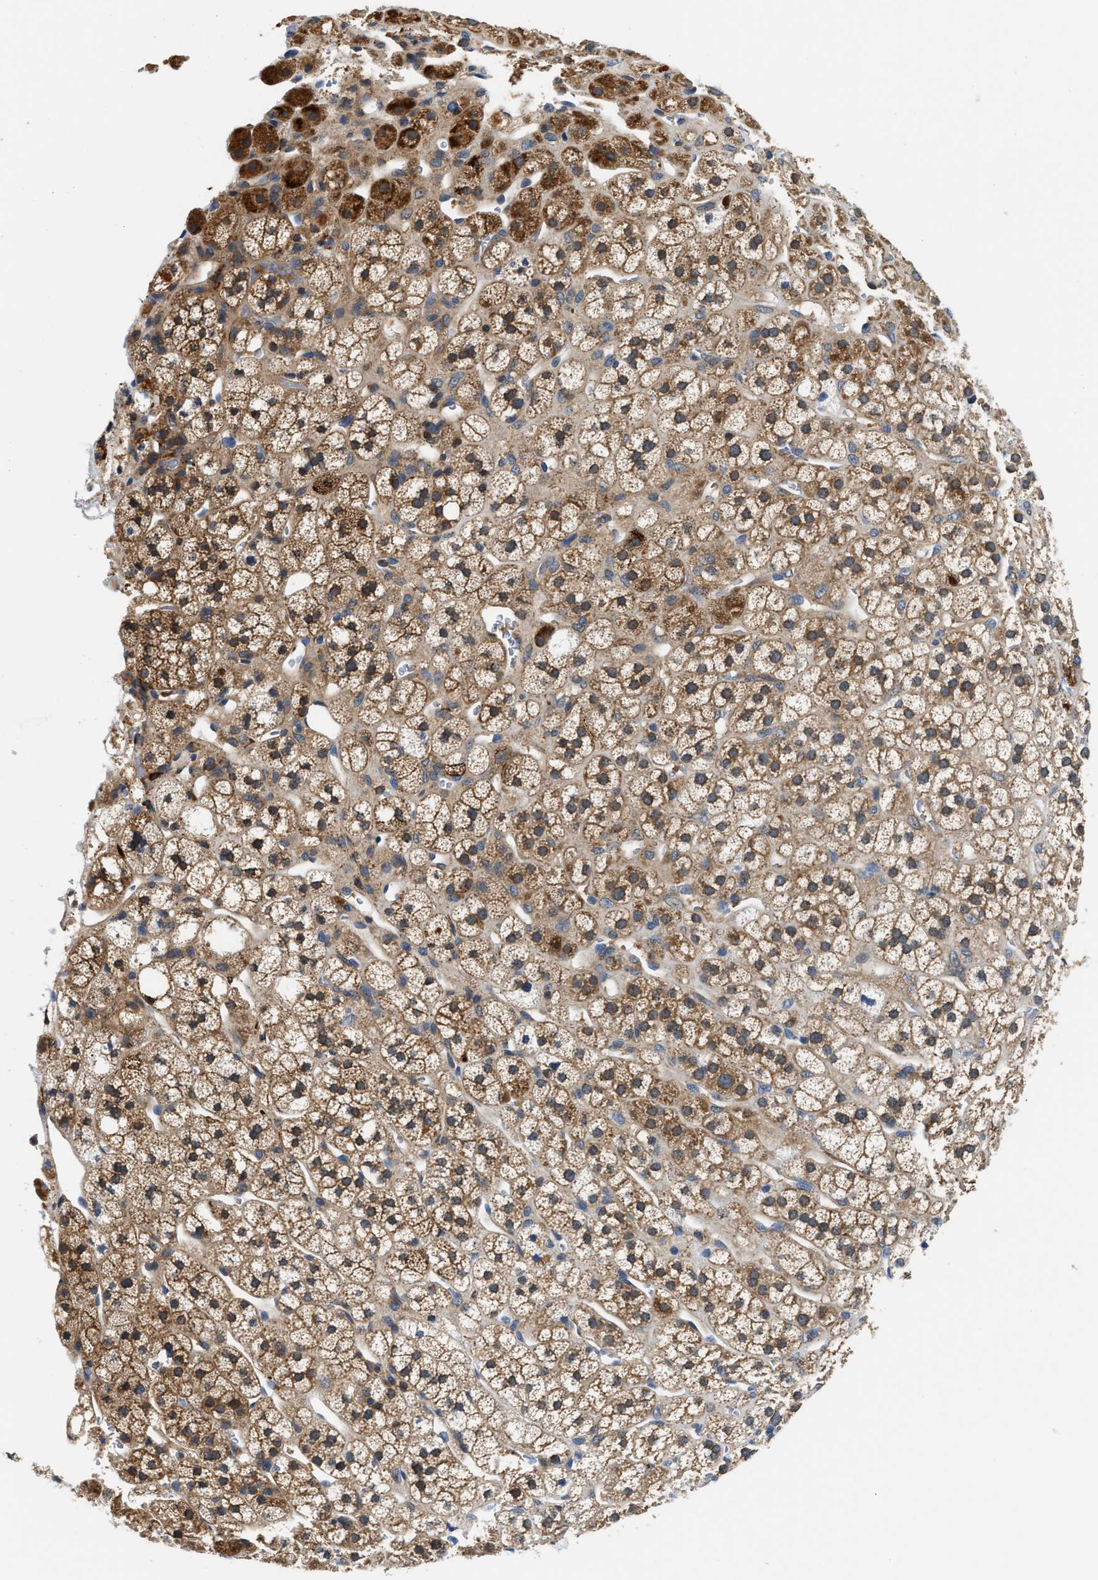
{"staining": {"intensity": "strong", "quantity": ">75%", "location": "cytoplasmic/membranous"}, "tissue": "adrenal gland", "cell_type": "Glandular cells", "image_type": "normal", "snomed": [{"axis": "morphology", "description": "Normal tissue, NOS"}, {"axis": "topography", "description": "Adrenal gland"}], "caption": "Immunohistochemistry of unremarkable human adrenal gland reveals high levels of strong cytoplasmic/membranous expression in approximately >75% of glandular cells. The protein of interest is shown in brown color, while the nuclei are stained blue.", "gene": "CCM2", "patient": {"sex": "male", "age": 56}}